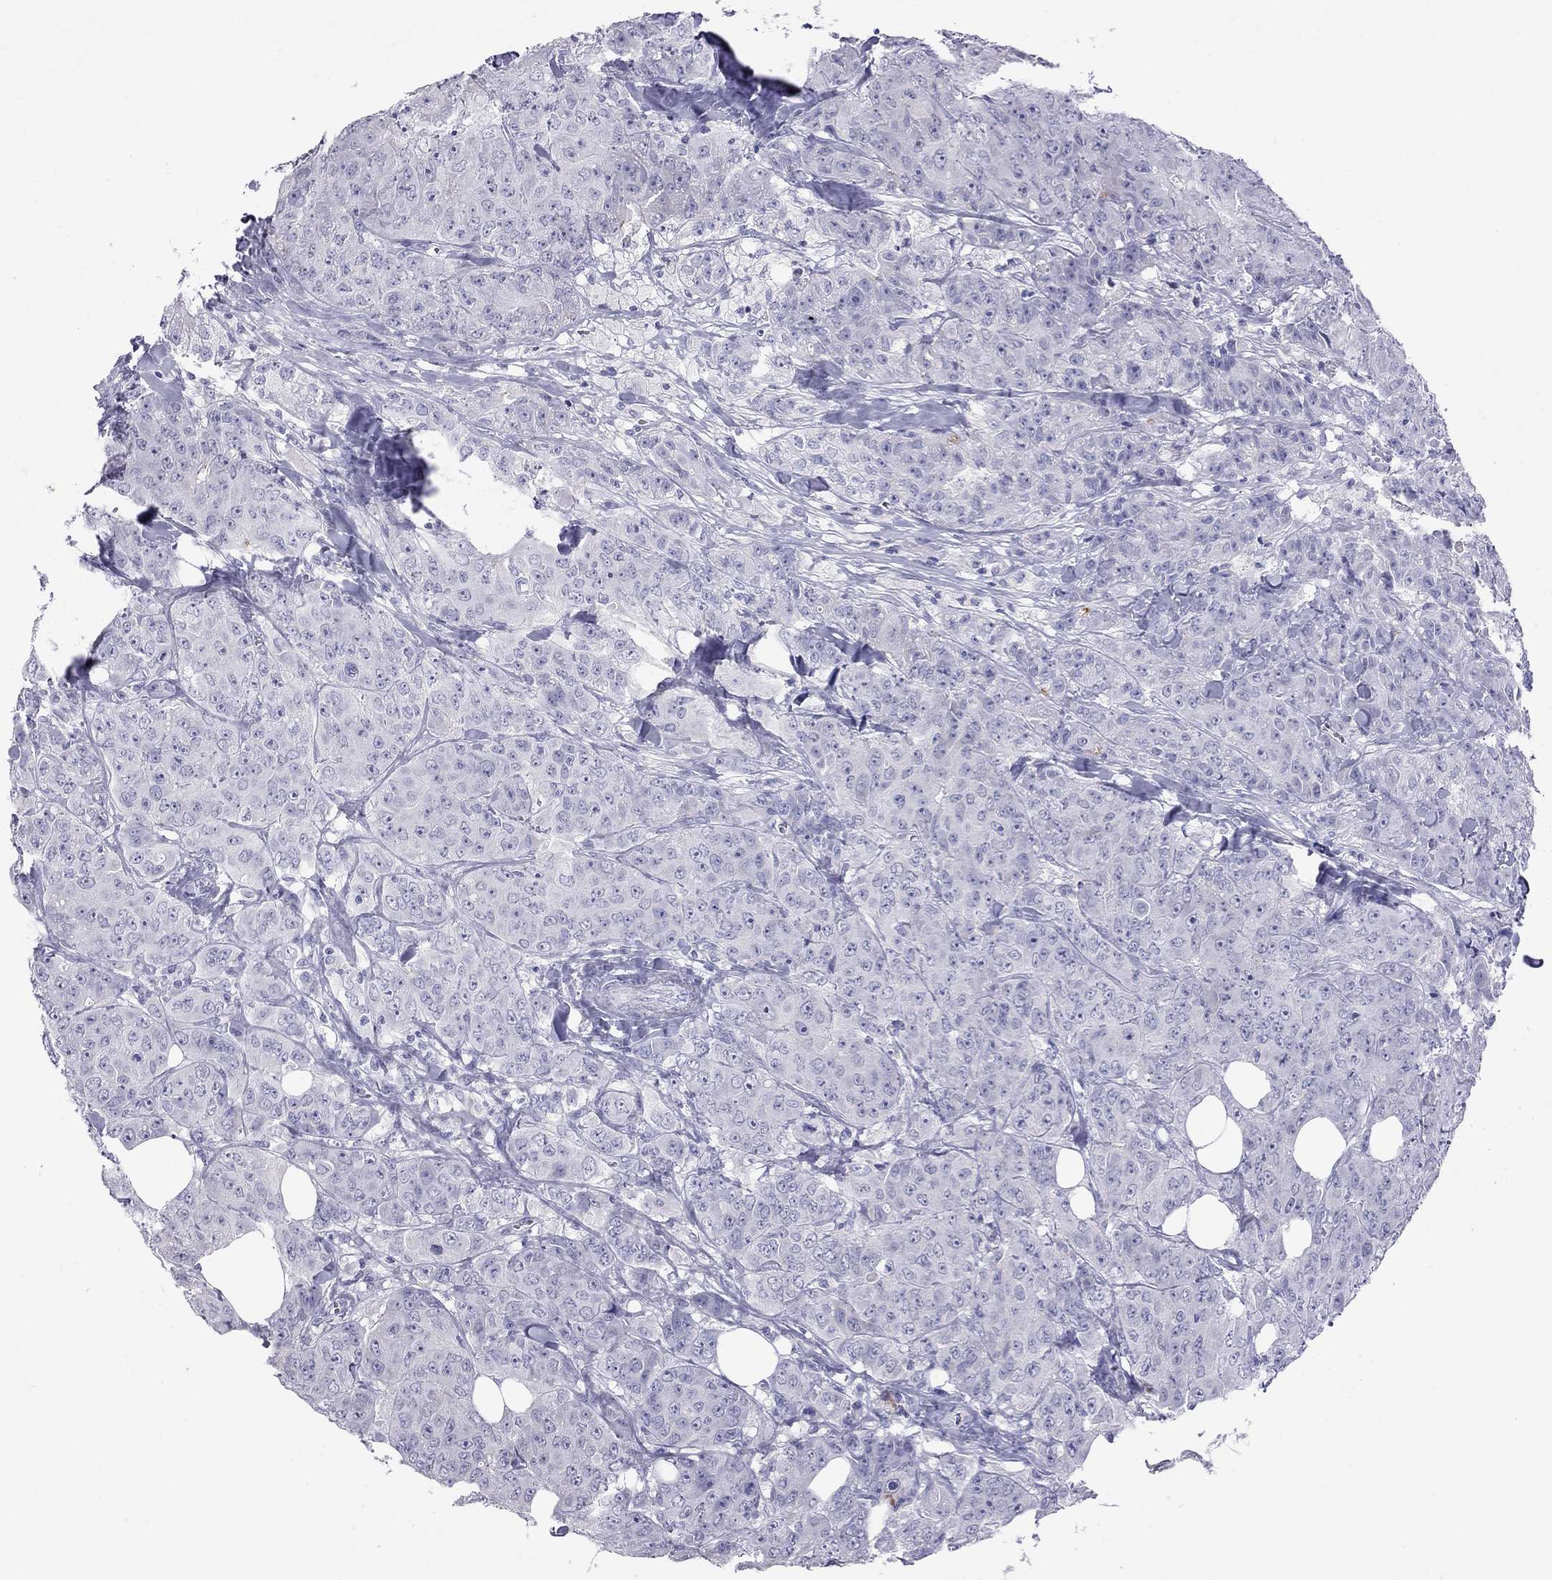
{"staining": {"intensity": "negative", "quantity": "none", "location": "none"}, "tissue": "breast cancer", "cell_type": "Tumor cells", "image_type": "cancer", "snomed": [{"axis": "morphology", "description": "Duct carcinoma"}, {"axis": "topography", "description": "Breast"}], "caption": "An IHC image of breast invasive ductal carcinoma is shown. There is no staining in tumor cells of breast invasive ductal carcinoma.", "gene": "MUC16", "patient": {"sex": "female", "age": 43}}